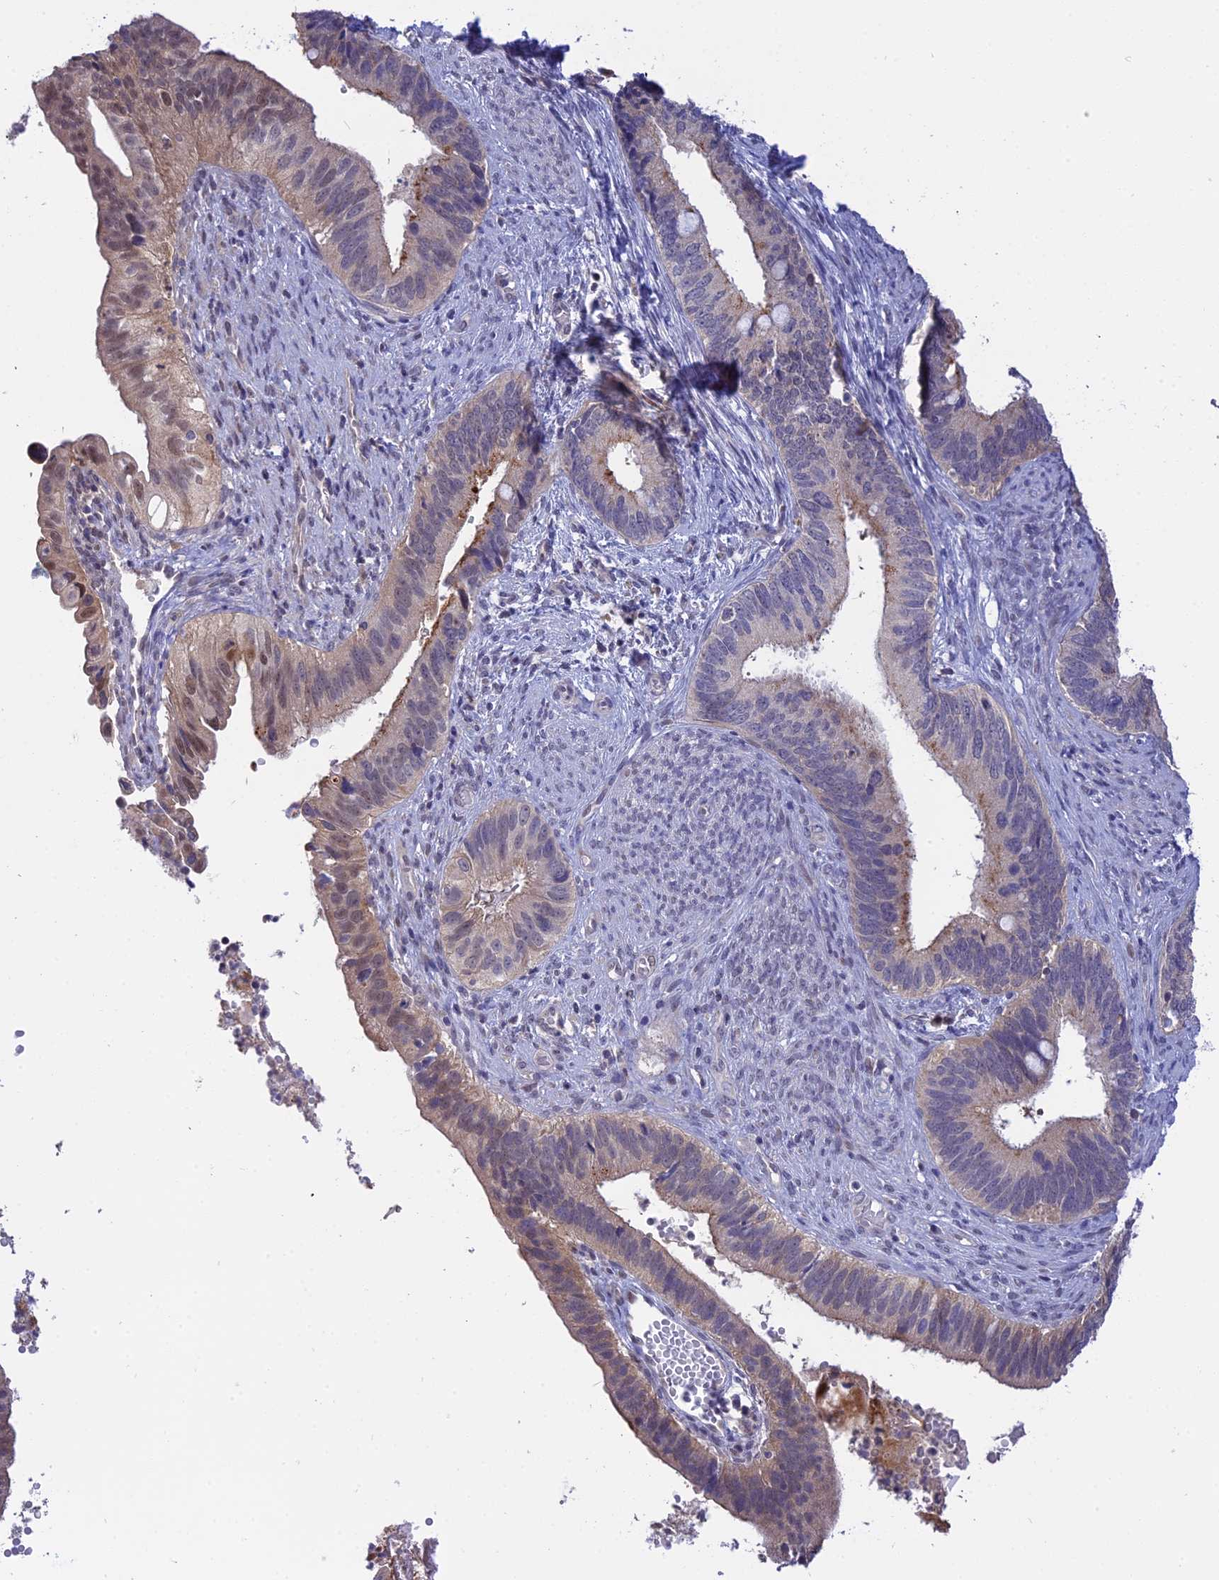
{"staining": {"intensity": "moderate", "quantity": "<25%", "location": "cytoplasmic/membranous,nuclear"}, "tissue": "cervical cancer", "cell_type": "Tumor cells", "image_type": "cancer", "snomed": [{"axis": "morphology", "description": "Adenocarcinoma, NOS"}, {"axis": "topography", "description": "Cervix"}], "caption": "Adenocarcinoma (cervical) stained with DAB (3,3'-diaminobenzidine) immunohistochemistry reveals low levels of moderate cytoplasmic/membranous and nuclear staining in approximately <25% of tumor cells.", "gene": "KCTD14", "patient": {"sex": "female", "age": 42}}